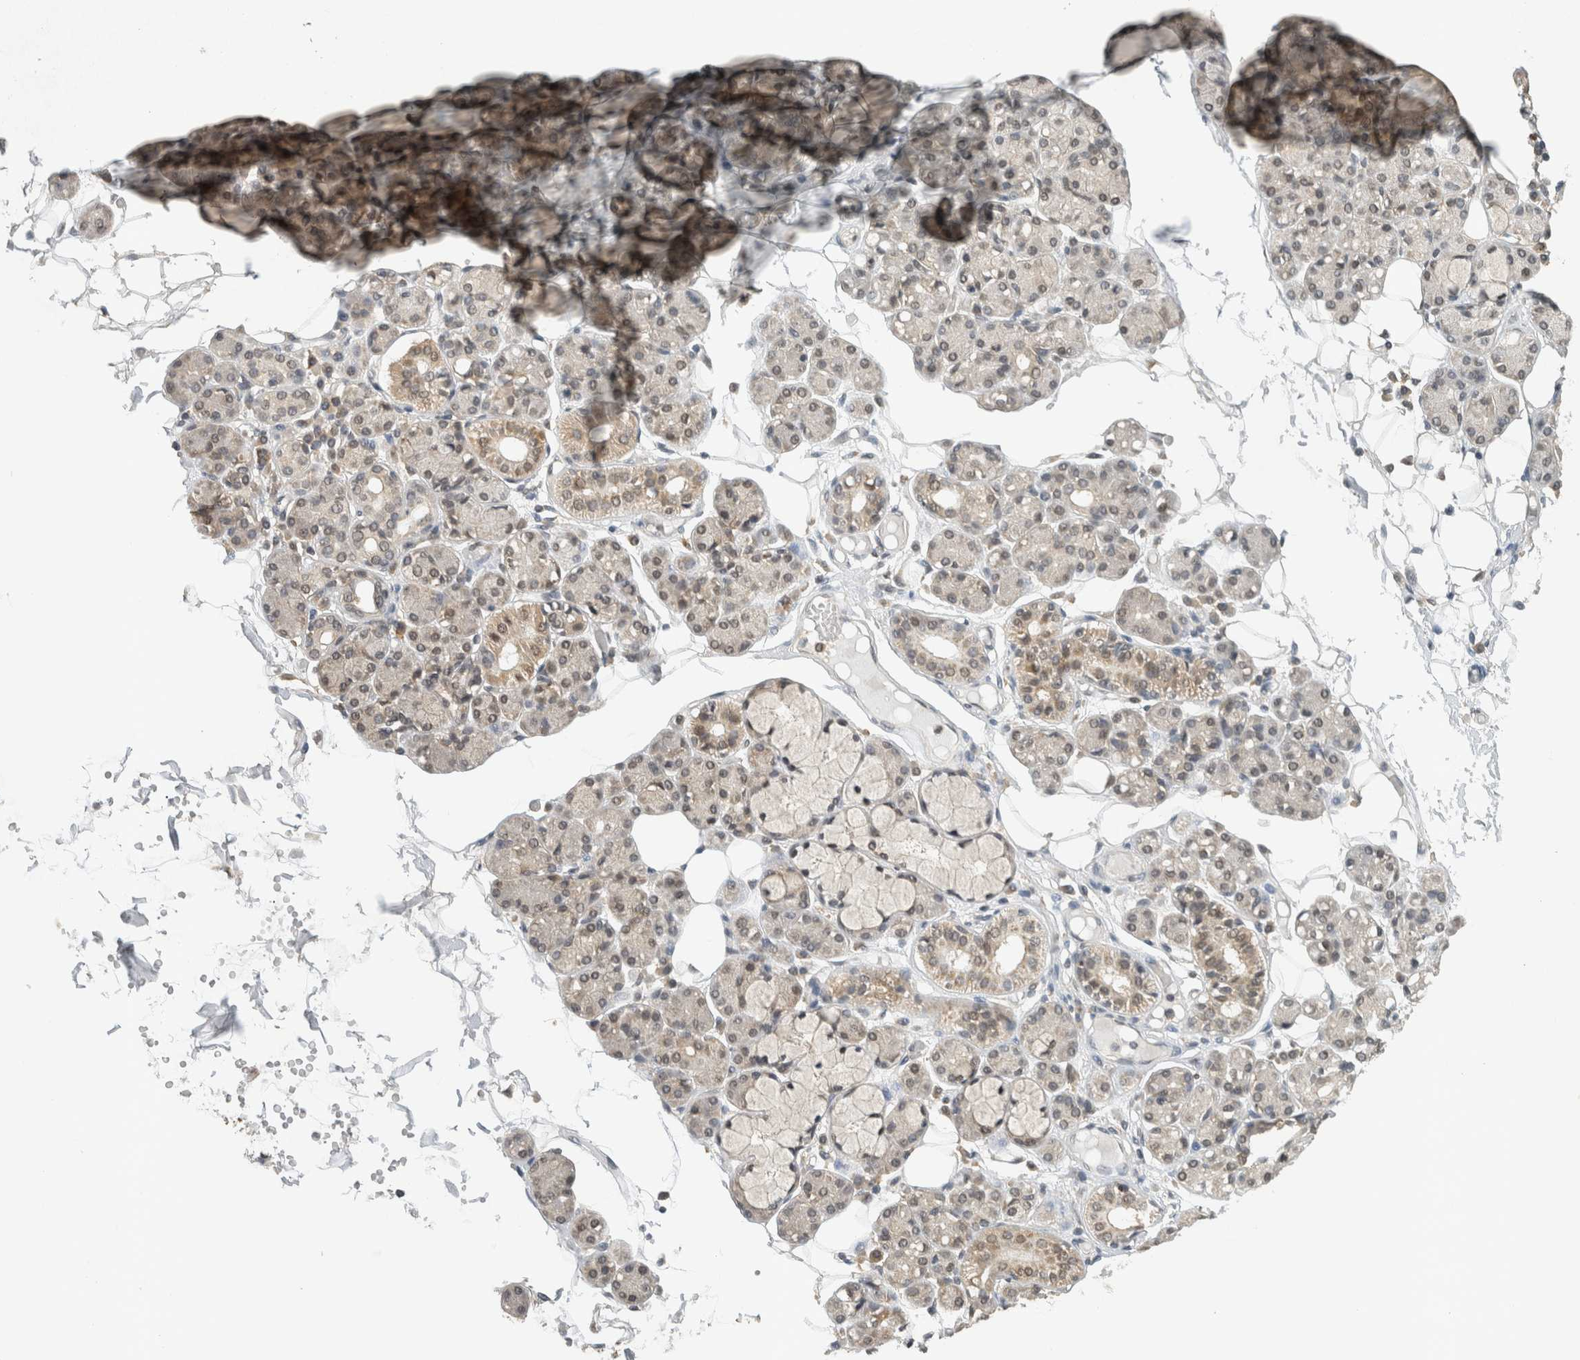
{"staining": {"intensity": "moderate", "quantity": ">75%", "location": "nuclear"}, "tissue": "salivary gland", "cell_type": "Glandular cells", "image_type": "normal", "snomed": [{"axis": "morphology", "description": "Normal tissue, NOS"}, {"axis": "topography", "description": "Salivary gland"}], "caption": "Immunohistochemical staining of benign human salivary gland displays >75% levels of moderate nuclear protein positivity in about >75% of glandular cells.", "gene": "C1orf21", "patient": {"sex": "male", "age": 63}}